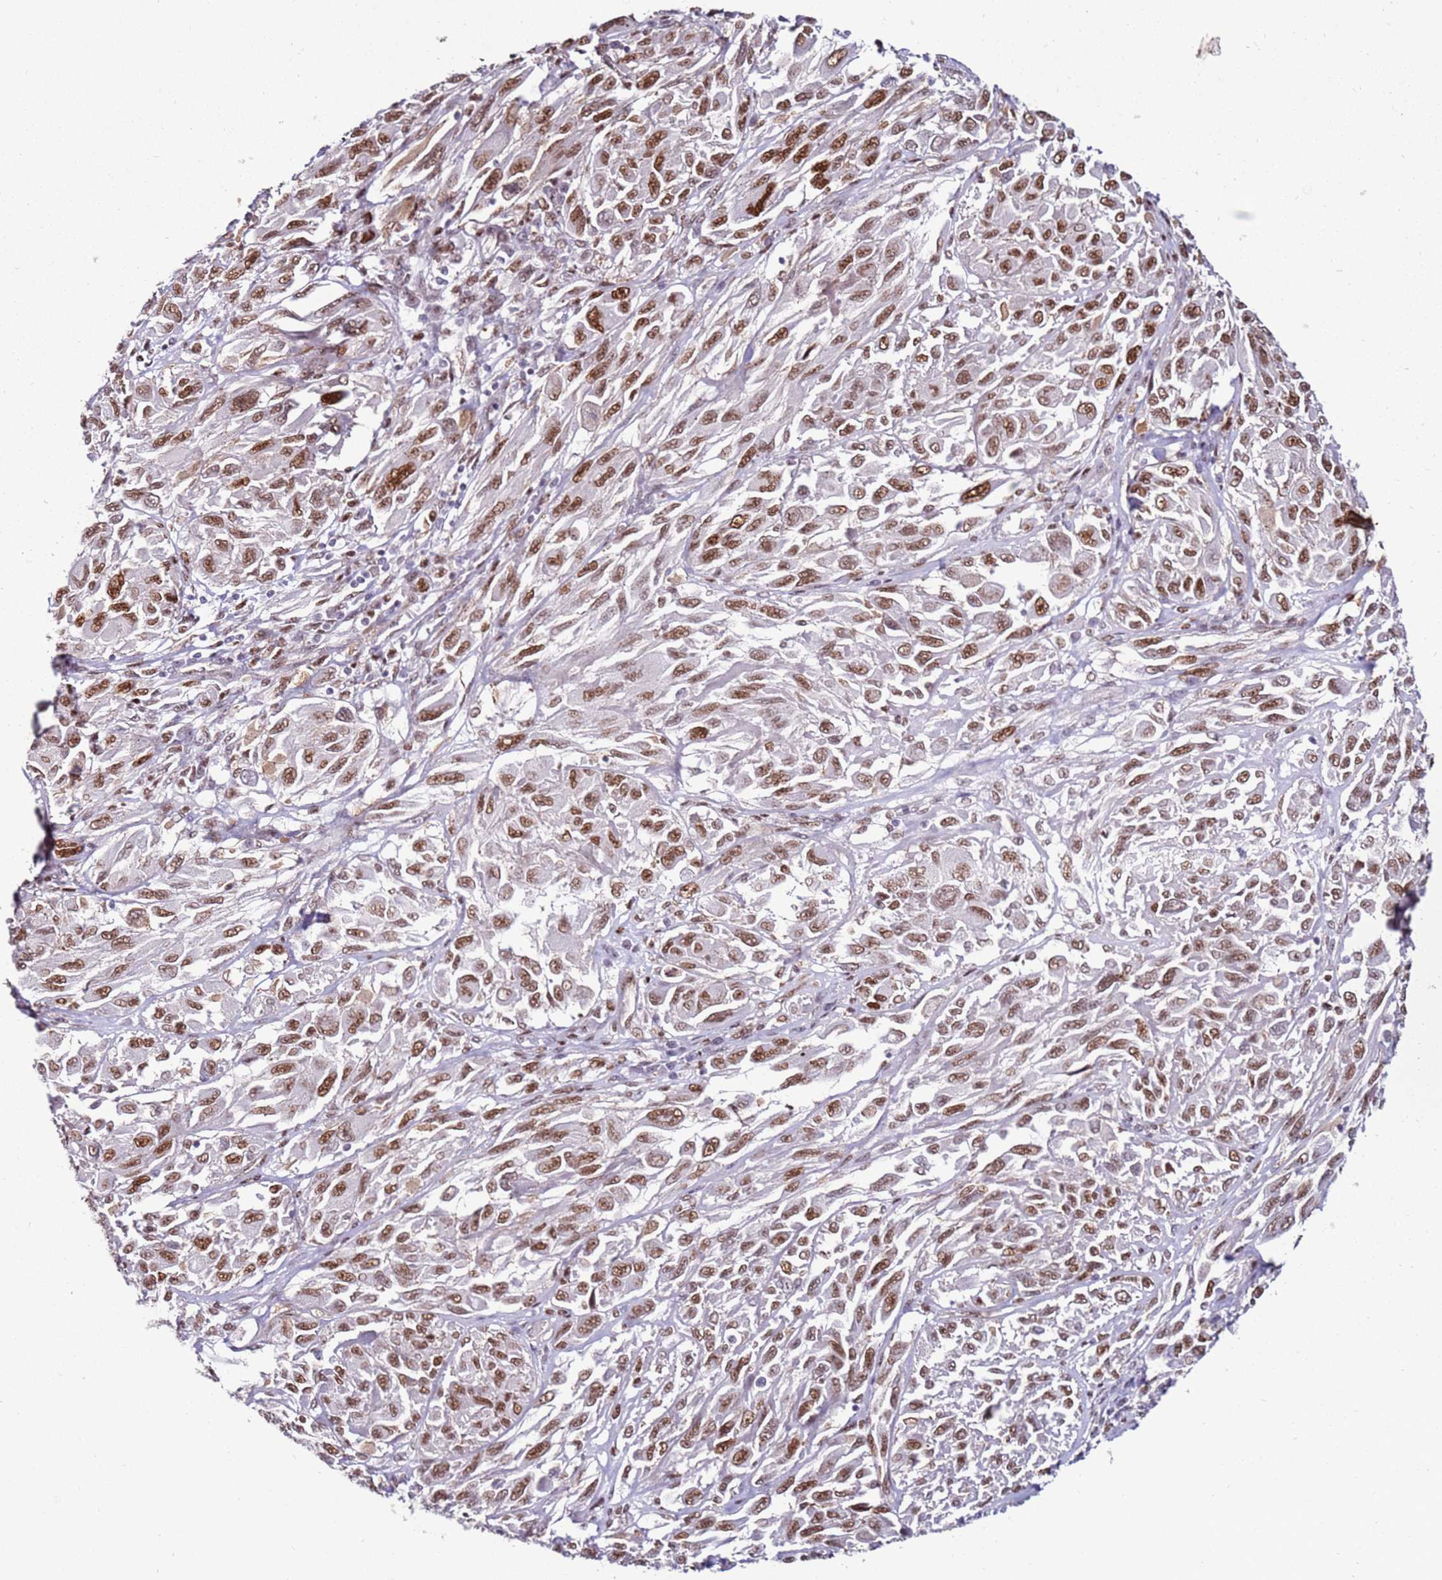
{"staining": {"intensity": "moderate", "quantity": ">75%", "location": "nuclear"}, "tissue": "melanoma", "cell_type": "Tumor cells", "image_type": "cancer", "snomed": [{"axis": "morphology", "description": "Malignant melanoma, NOS"}, {"axis": "topography", "description": "Skin"}], "caption": "About >75% of tumor cells in human melanoma reveal moderate nuclear protein positivity as visualized by brown immunohistochemical staining.", "gene": "KPNA4", "patient": {"sex": "female", "age": 91}}